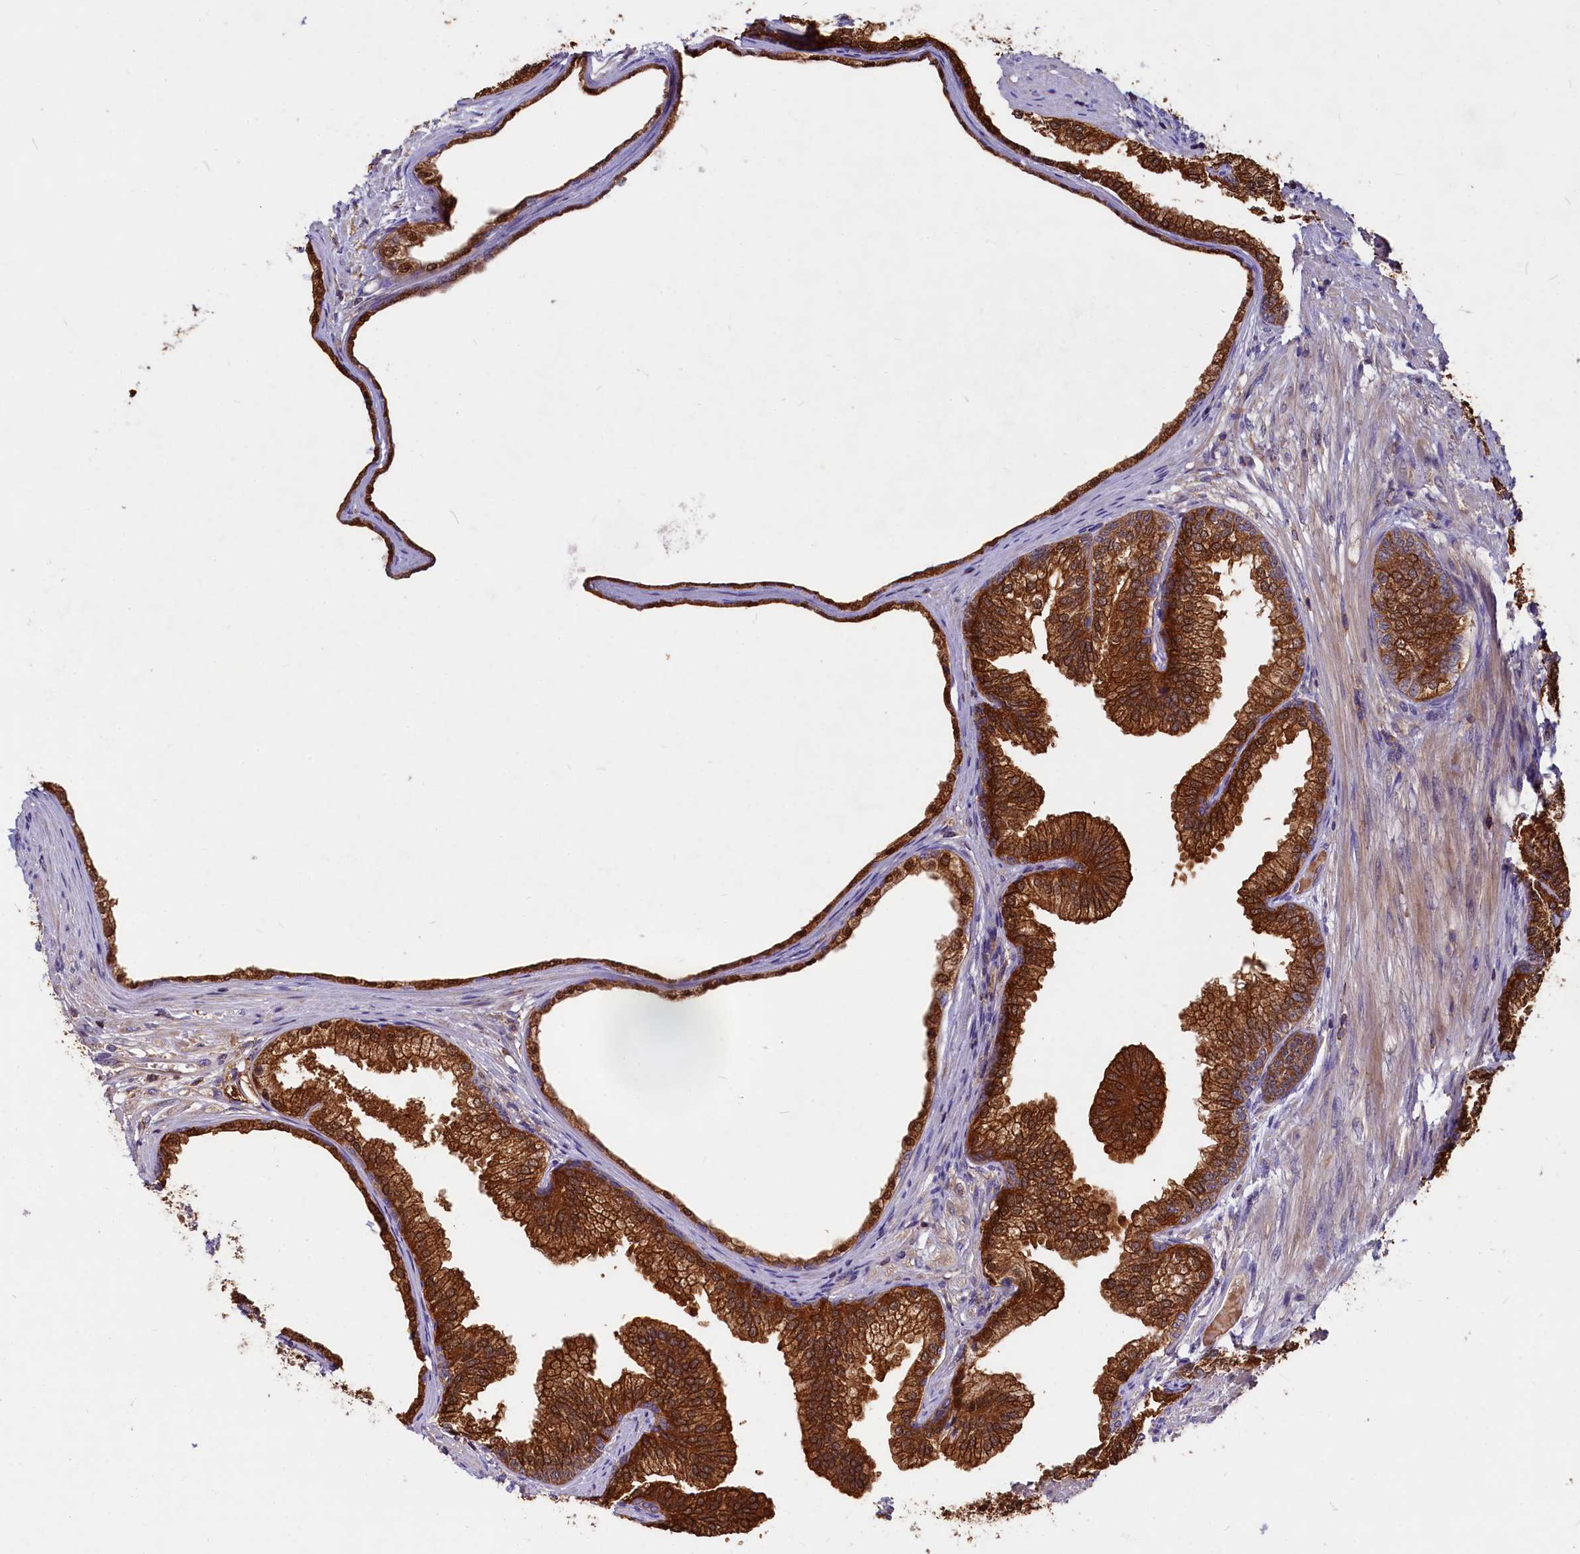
{"staining": {"intensity": "strong", "quantity": ">75%", "location": "cytoplasmic/membranous,nuclear"}, "tissue": "prostate", "cell_type": "Glandular cells", "image_type": "normal", "snomed": [{"axis": "morphology", "description": "Normal tissue, NOS"}, {"axis": "topography", "description": "Prostate"}], "caption": "Brown immunohistochemical staining in unremarkable human prostate demonstrates strong cytoplasmic/membranous,nuclear positivity in approximately >75% of glandular cells.", "gene": "MYO9B", "patient": {"sex": "male", "age": 76}}